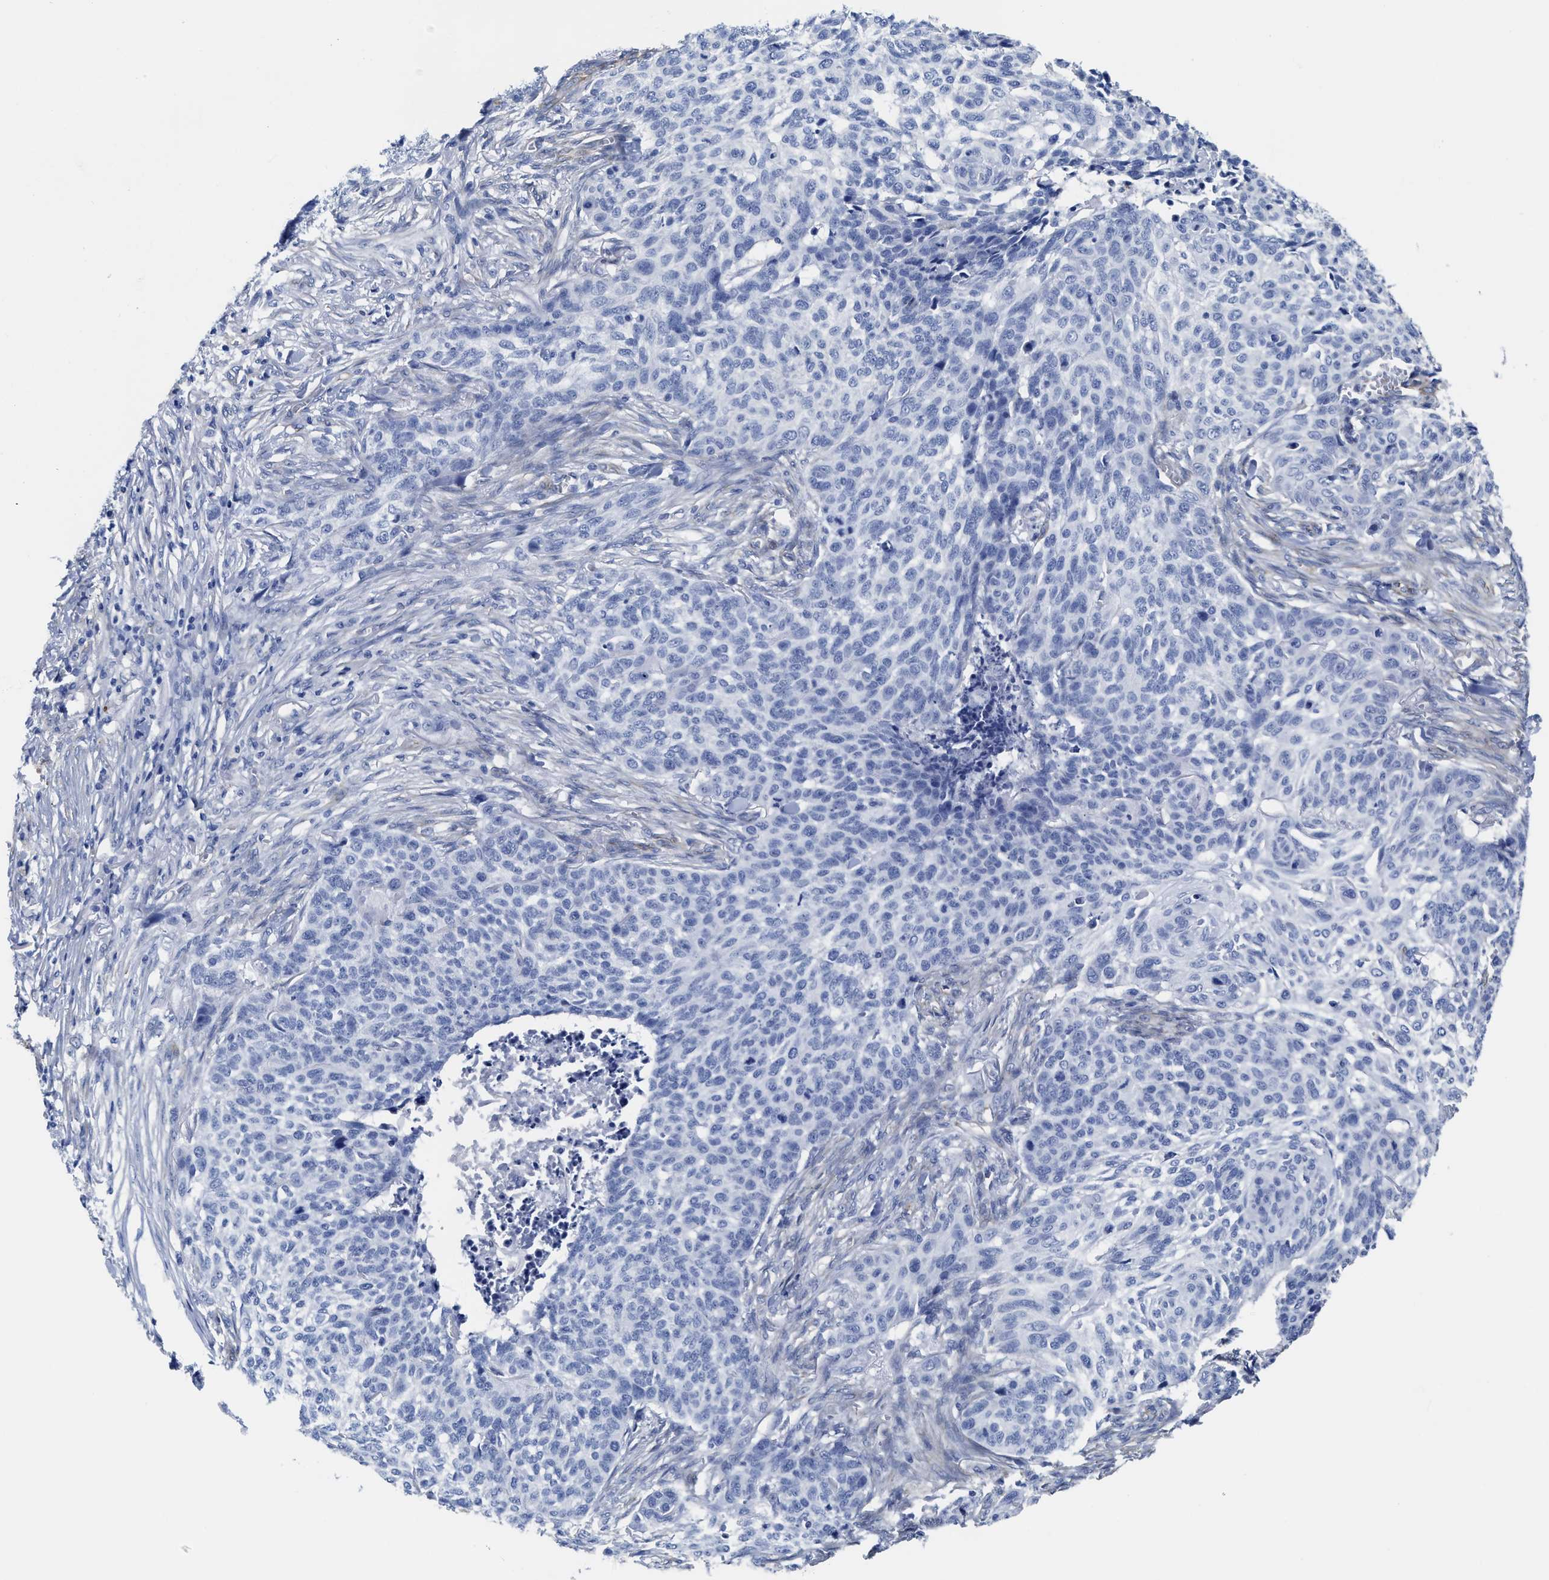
{"staining": {"intensity": "negative", "quantity": "none", "location": "none"}, "tissue": "skin cancer", "cell_type": "Tumor cells", "image_type": "cancer", "snomed": [{"axis": "morphology", "description": "Basal cell carcinoma"}, {"axis": "topography", "description": "Skin"}], "caption": "This is an immunohistochemistry (IHC) photomicrograph of basal cell carcinoma (skin). There is no positivity in tumor cells.", "gene": "TUB", "patient": {"sex": "male", "age": 85}}